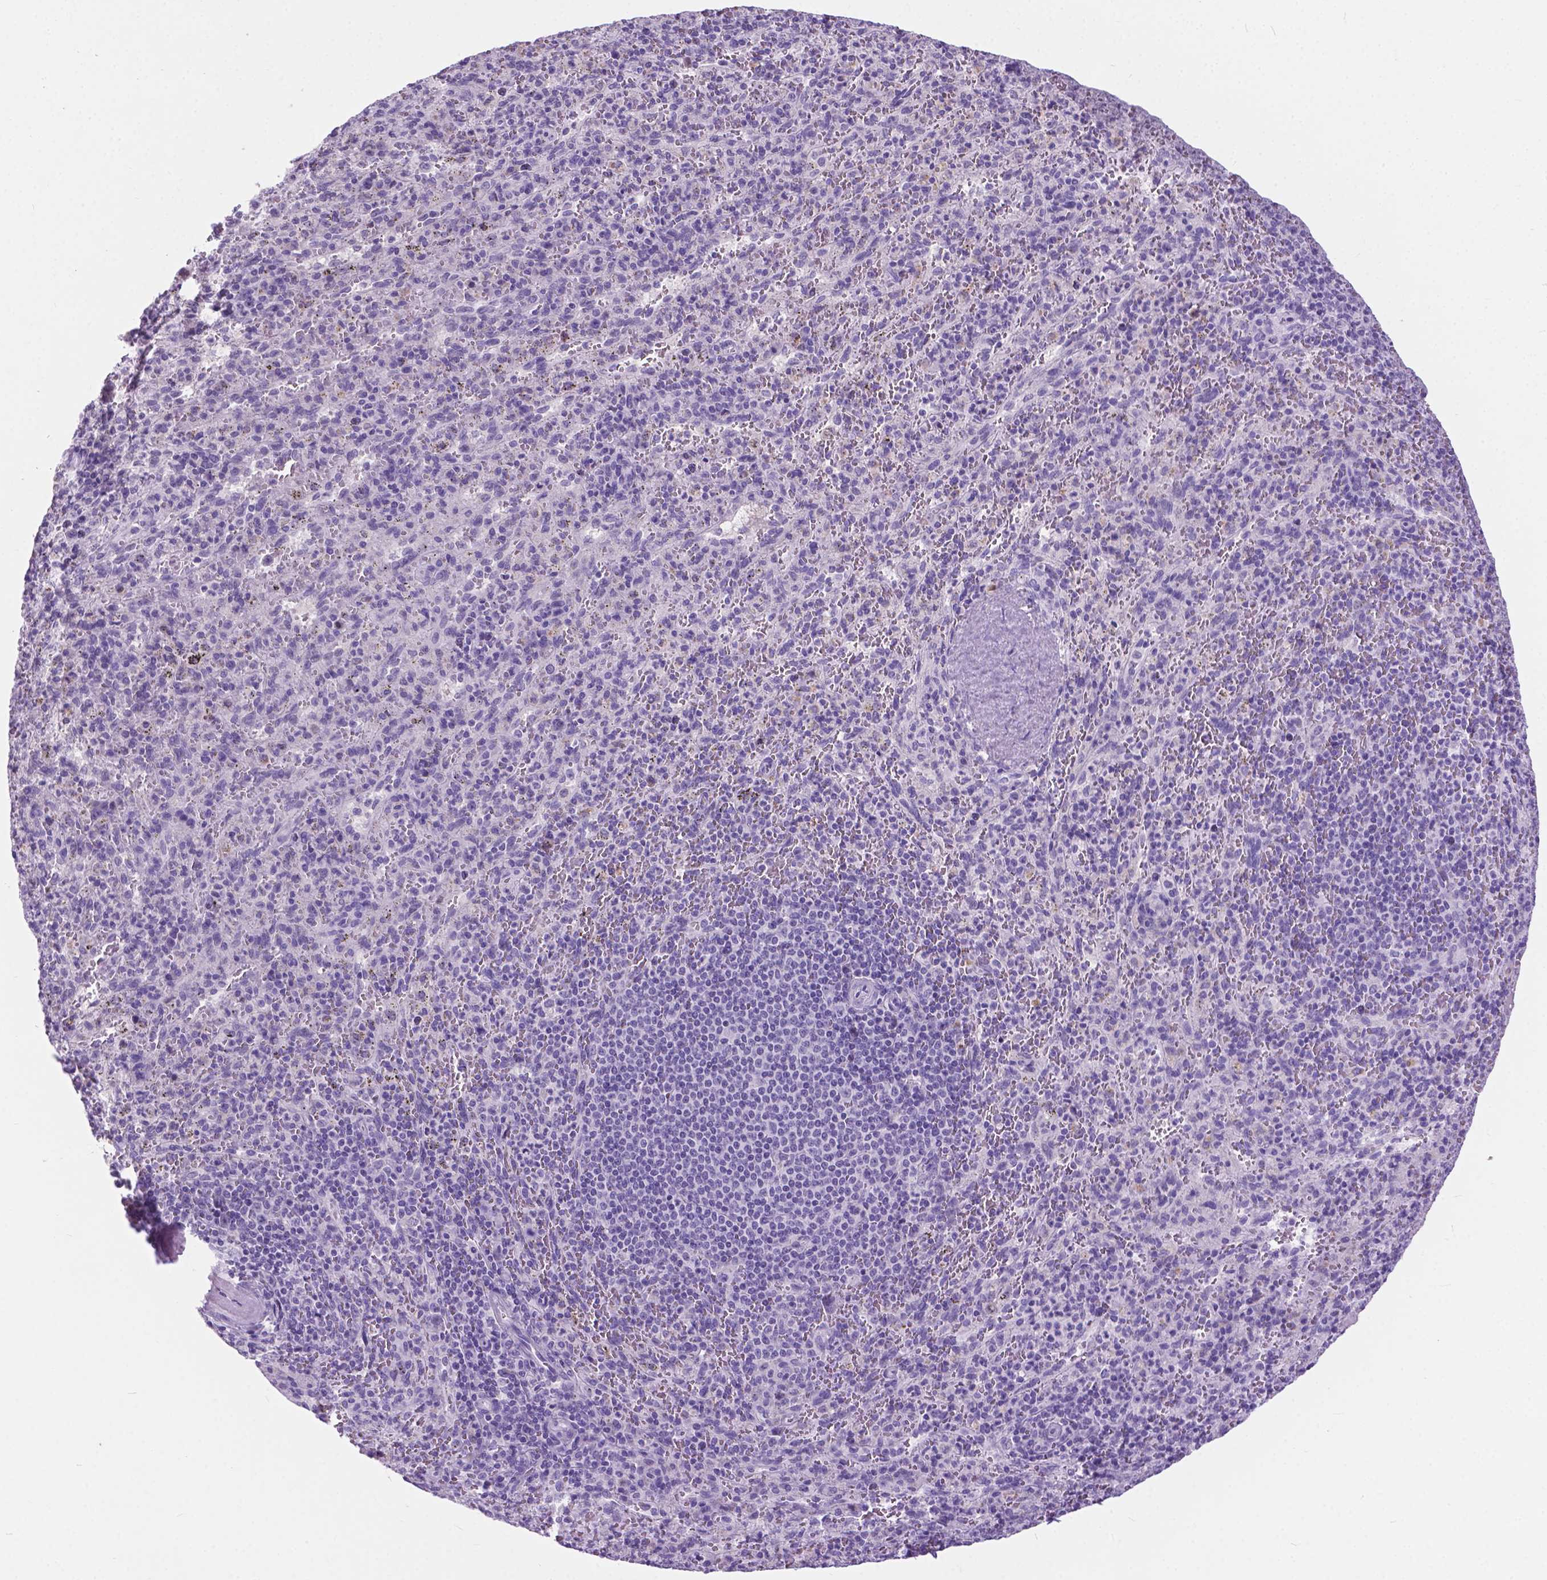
{"staining": {"intensity": "negative", "quantity": "none", "location": "none"}, "tissue": "spleen", "cell_type": "Cells in red pulp", "image_type": "normal", "snomed": [{"axis": "morphology", "description": "Normal tissue, NOS"}, {"axis": "topography", "description": "Spleen"}], "caption": "Immunohistochemistry histopathology image of normal spleen stained for a protein (brown), which shows no positivity in cells in red pulp.", "gene": "ARMS2", "patient": {"sex": "male", "age": 57}}